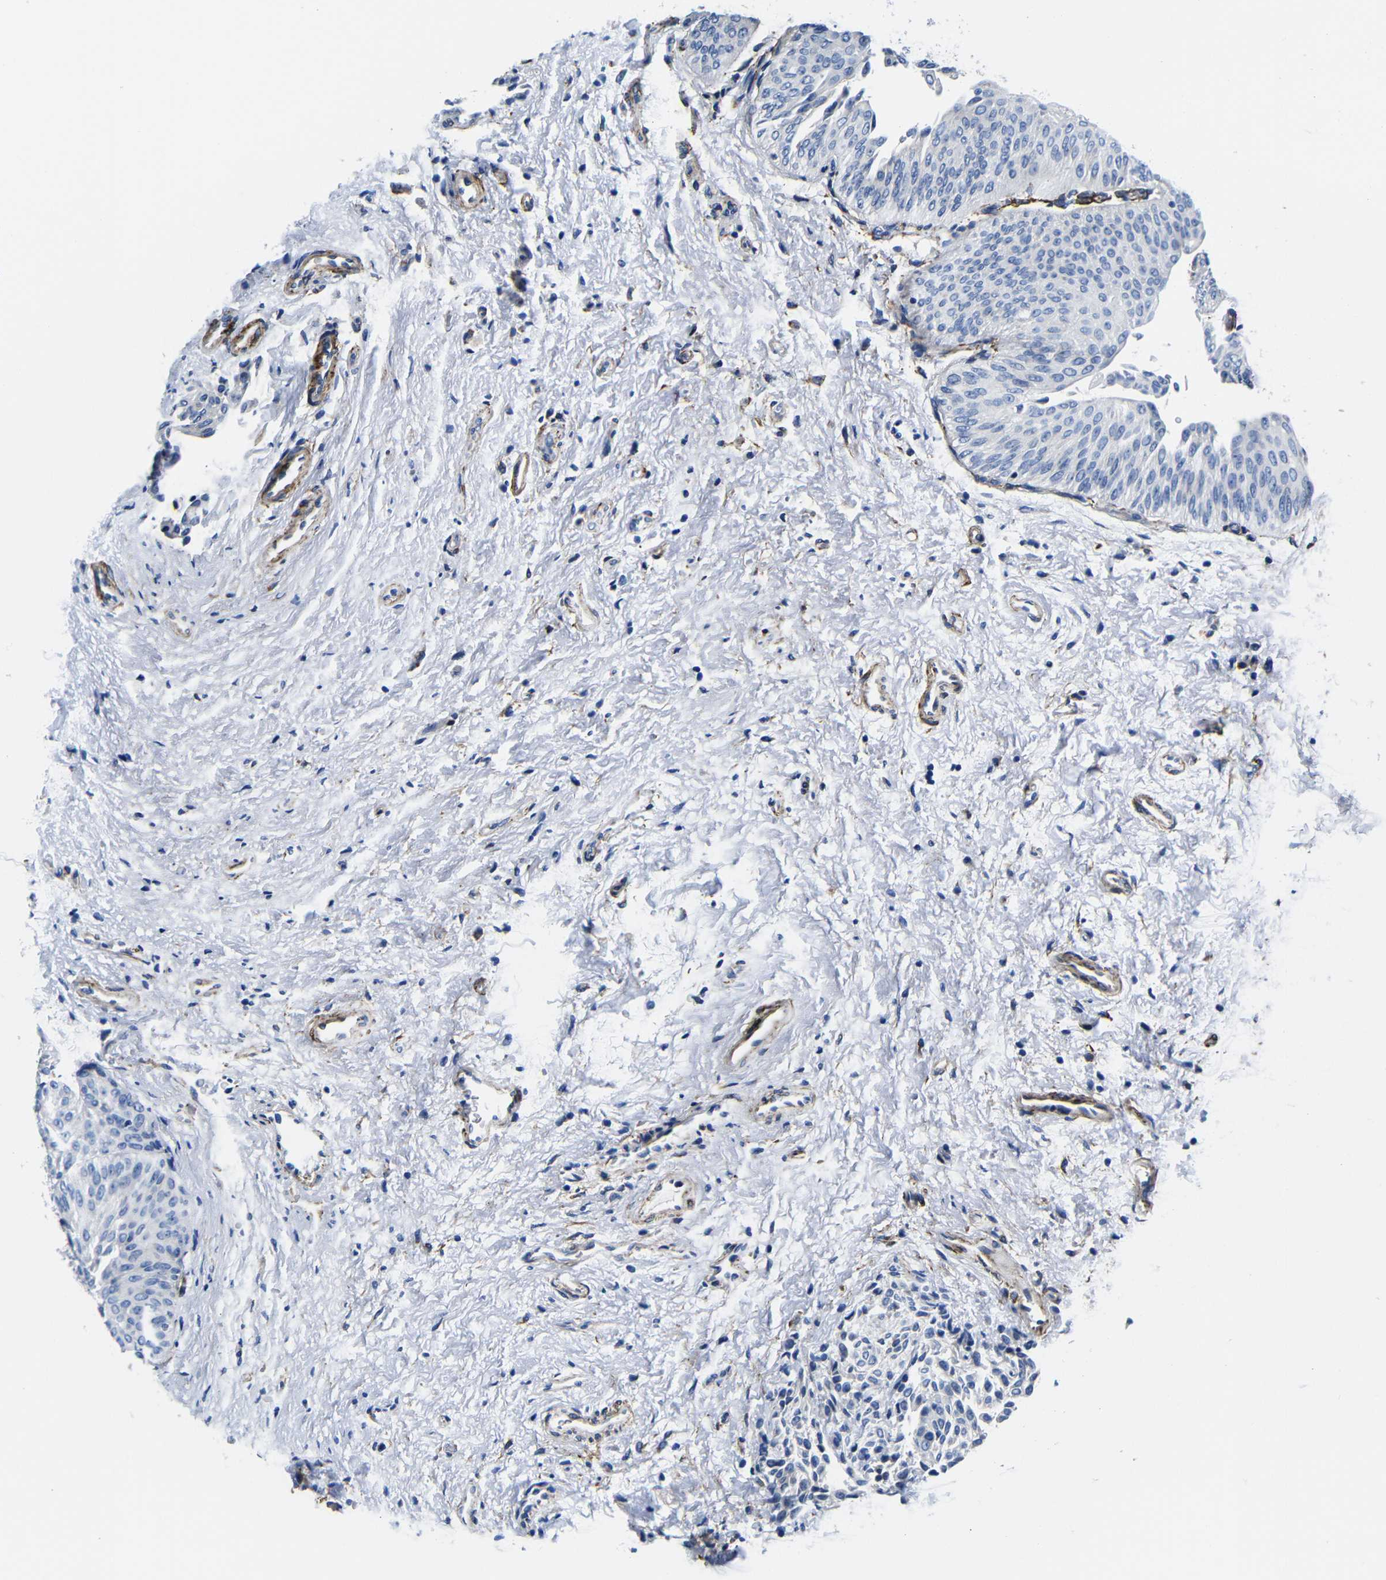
{"staining": {"intensity": "negative", "quantity": "none", "location": "none"}, "tissue": "urothelial cancer", "cell_type": "Tumor cells", "image_type": "cancer", "snomed": [{"axis": "morphology", "description": "Urothelial carcinoma, Low grade"}, {"axis": "topography", "description": "Urinary bladder"}], "caption": "This is an immunohistochemistry histopathology image of urothelial carcinoma (low-grade). There is no staining in tumor cells.", "gene": "LRIG1", "patient": {"sex": "female", "age": 60}}